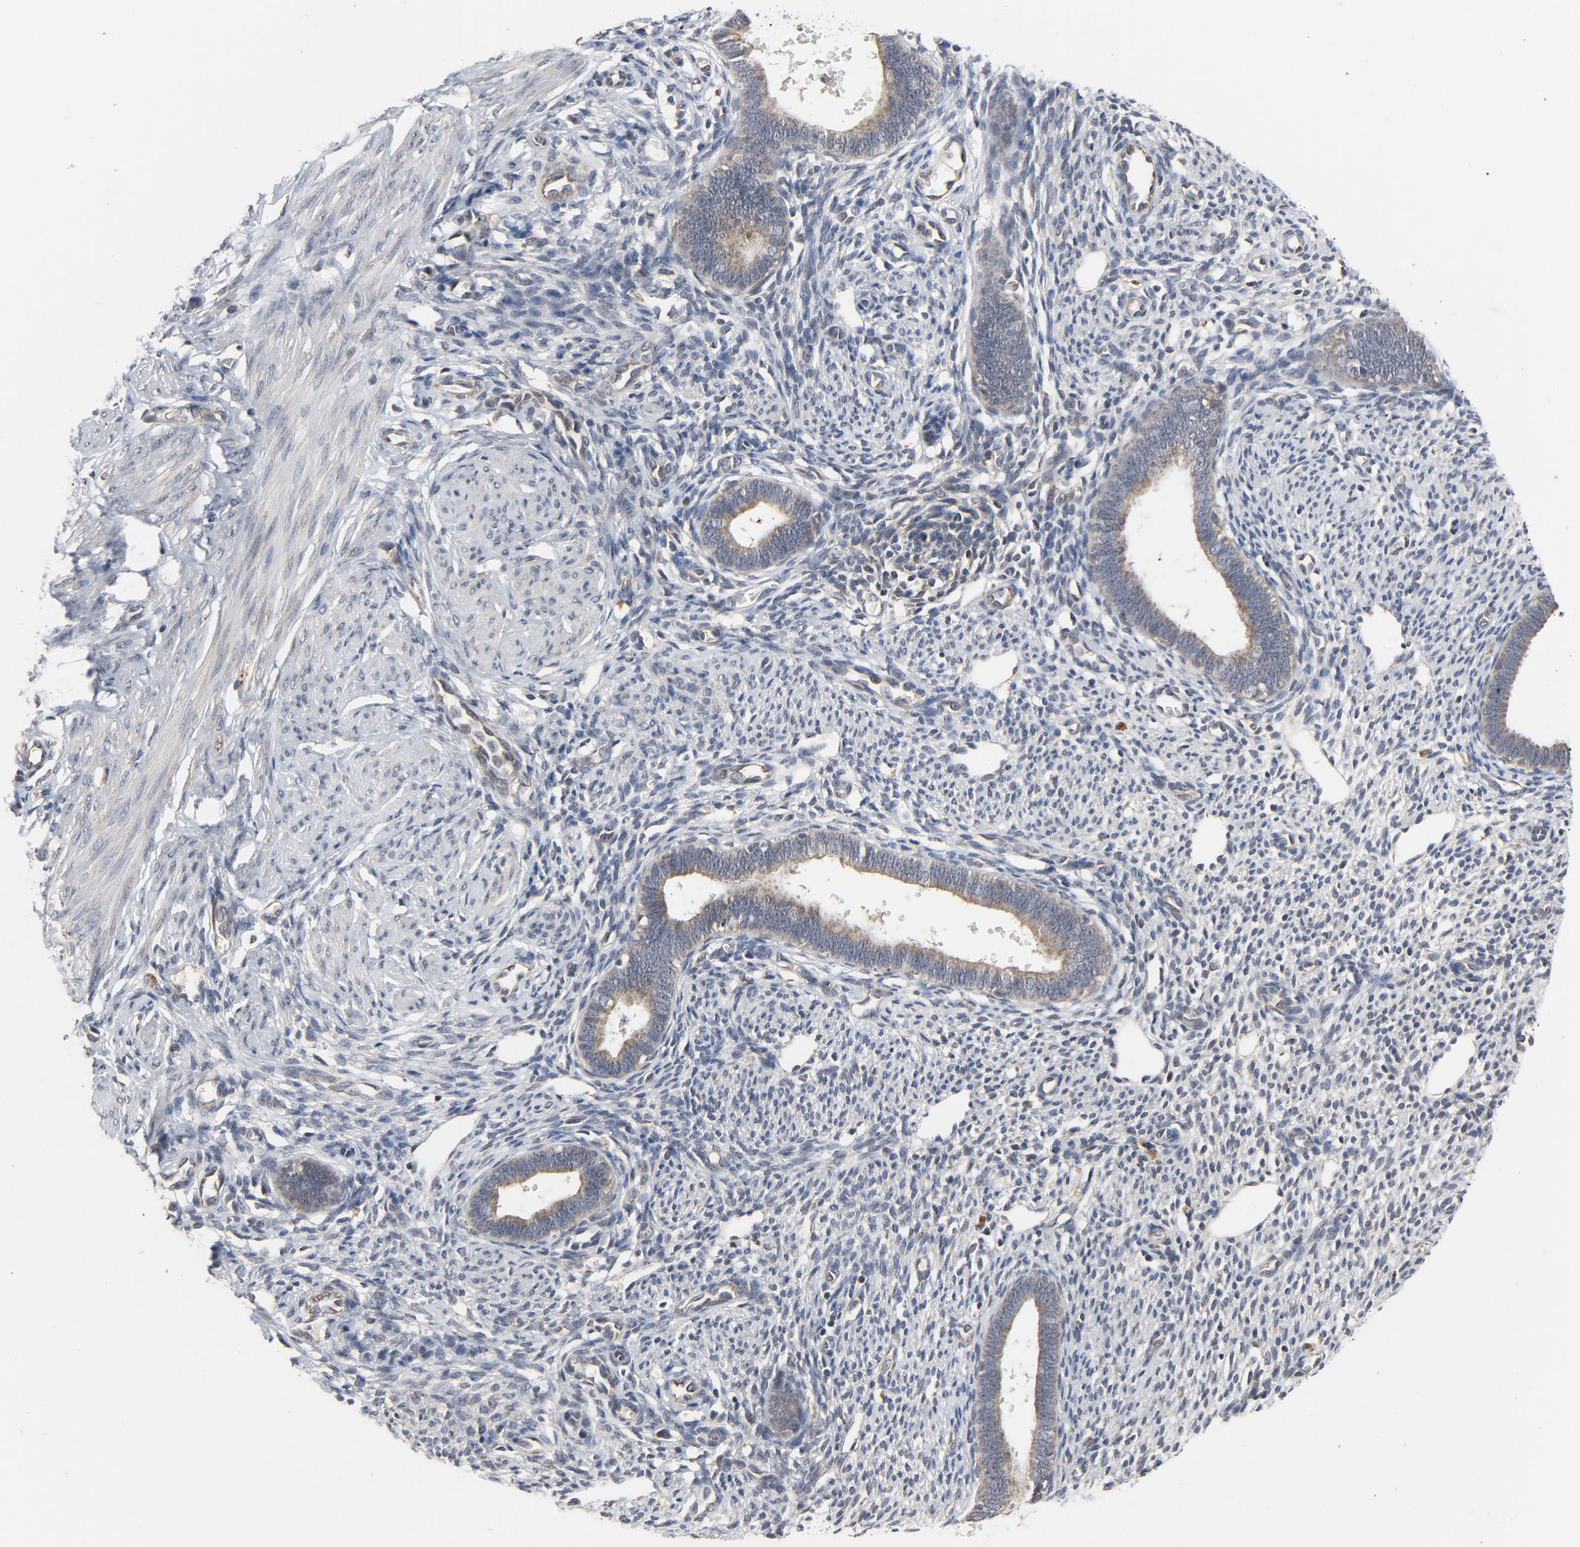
{"staining": {"intensity": "weak", "quantity": "25%-75%", "location": "cytoplasmic/membranous"}, "tissue": "endometrium", "cell_type": "Cells in endometrial stroma", "image_type": "normal", "snomed": [{"axis": "morphology", "description": "Normal tissue, NOS"}, {"axis": "topography", "description": "Endometrium"}], "caption": "Immunohistochemical staining of benign endometrium exhibits weak cytoplasmic/membranous protein positivity in approximately 25%-75% of cells in endometrial stroma. Nuclei are stained in blue.", "gene": "C14orf119", "patient": {"sex": "female", "age": 27}}